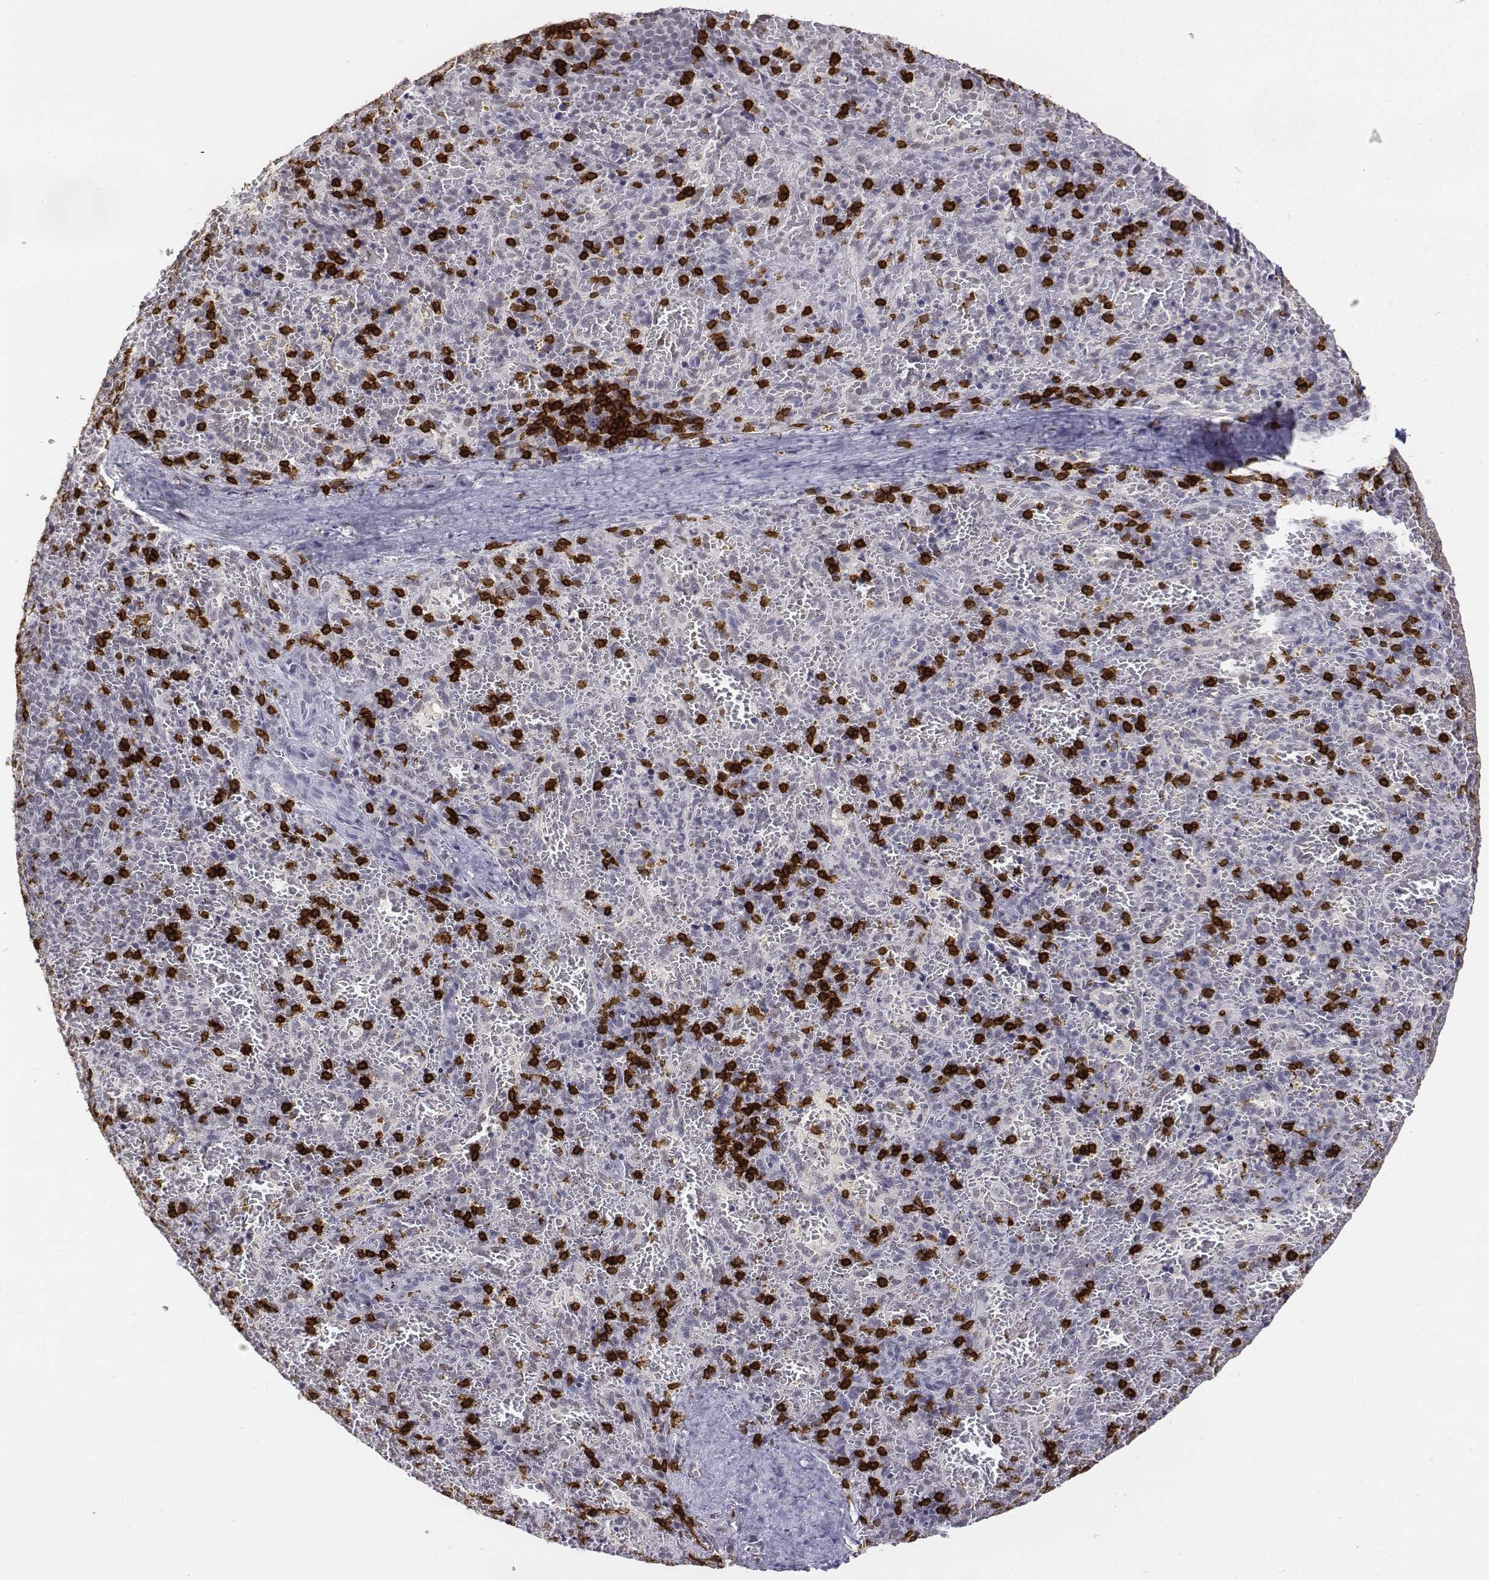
{"staining": {"intensity": "strong", "quantity": "<25%", "location": "cytoplasmic/membranous"}, "tissue": "spleen", "cell_type": "Cells in red pulp", "image_type": "normal", "snomed": [{"axis": "morphology", "description": "Normal tissue, NOS"}, {"axis": "topography", "description": "Spleen"}], "caption": "A medium amount of strong cytoplasmic/membranous expression is identified in approximately <25% of cells in red pulp in benign spleen. (Brightfield microscopy of DAB IHC at high magnification).", "gene": "CD3E", "patient": {"sex": "female", "age": 50}}